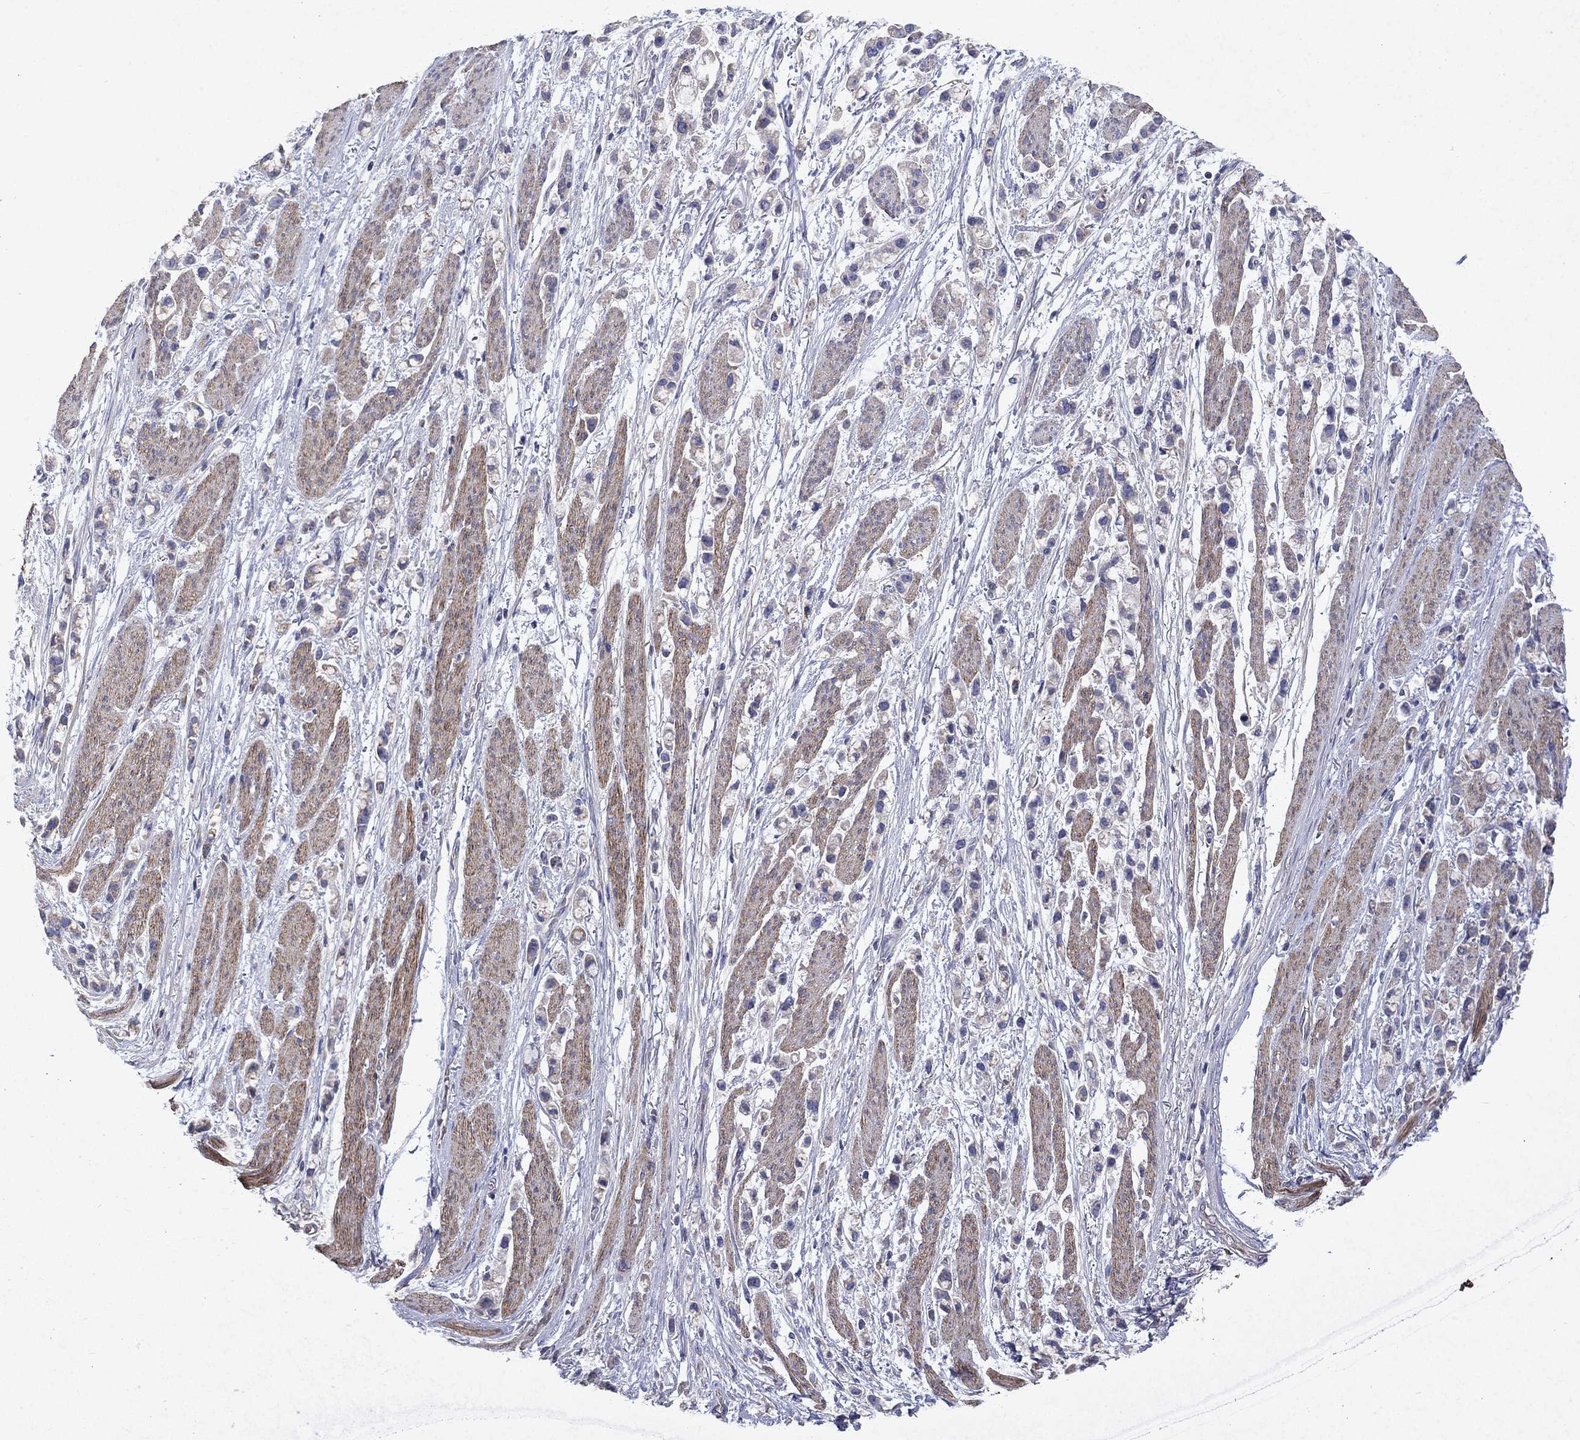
{"staining": {"intensity": "weak", "quantity": "25%-75%", "location": "cytoplasmic/membranous"}, "tissue": "stomach cancer", "cell_type": "Tumor cells", "image_type": "cancer", "snomed": [{"axis": "morphology", "description": "Adenocarcinoma, NOS"}, {"axis": "topography", "description": "Stomach"}], "caption": "Adenocarcinoma (stomach) stained for a protein exhibits weak cytoplasmic/membranous positivity in tumor cells. (IHC, brightfield microscopy, high magnification).", "gene": "DTNA", "patient": {"sex": "female", "age": 81}}